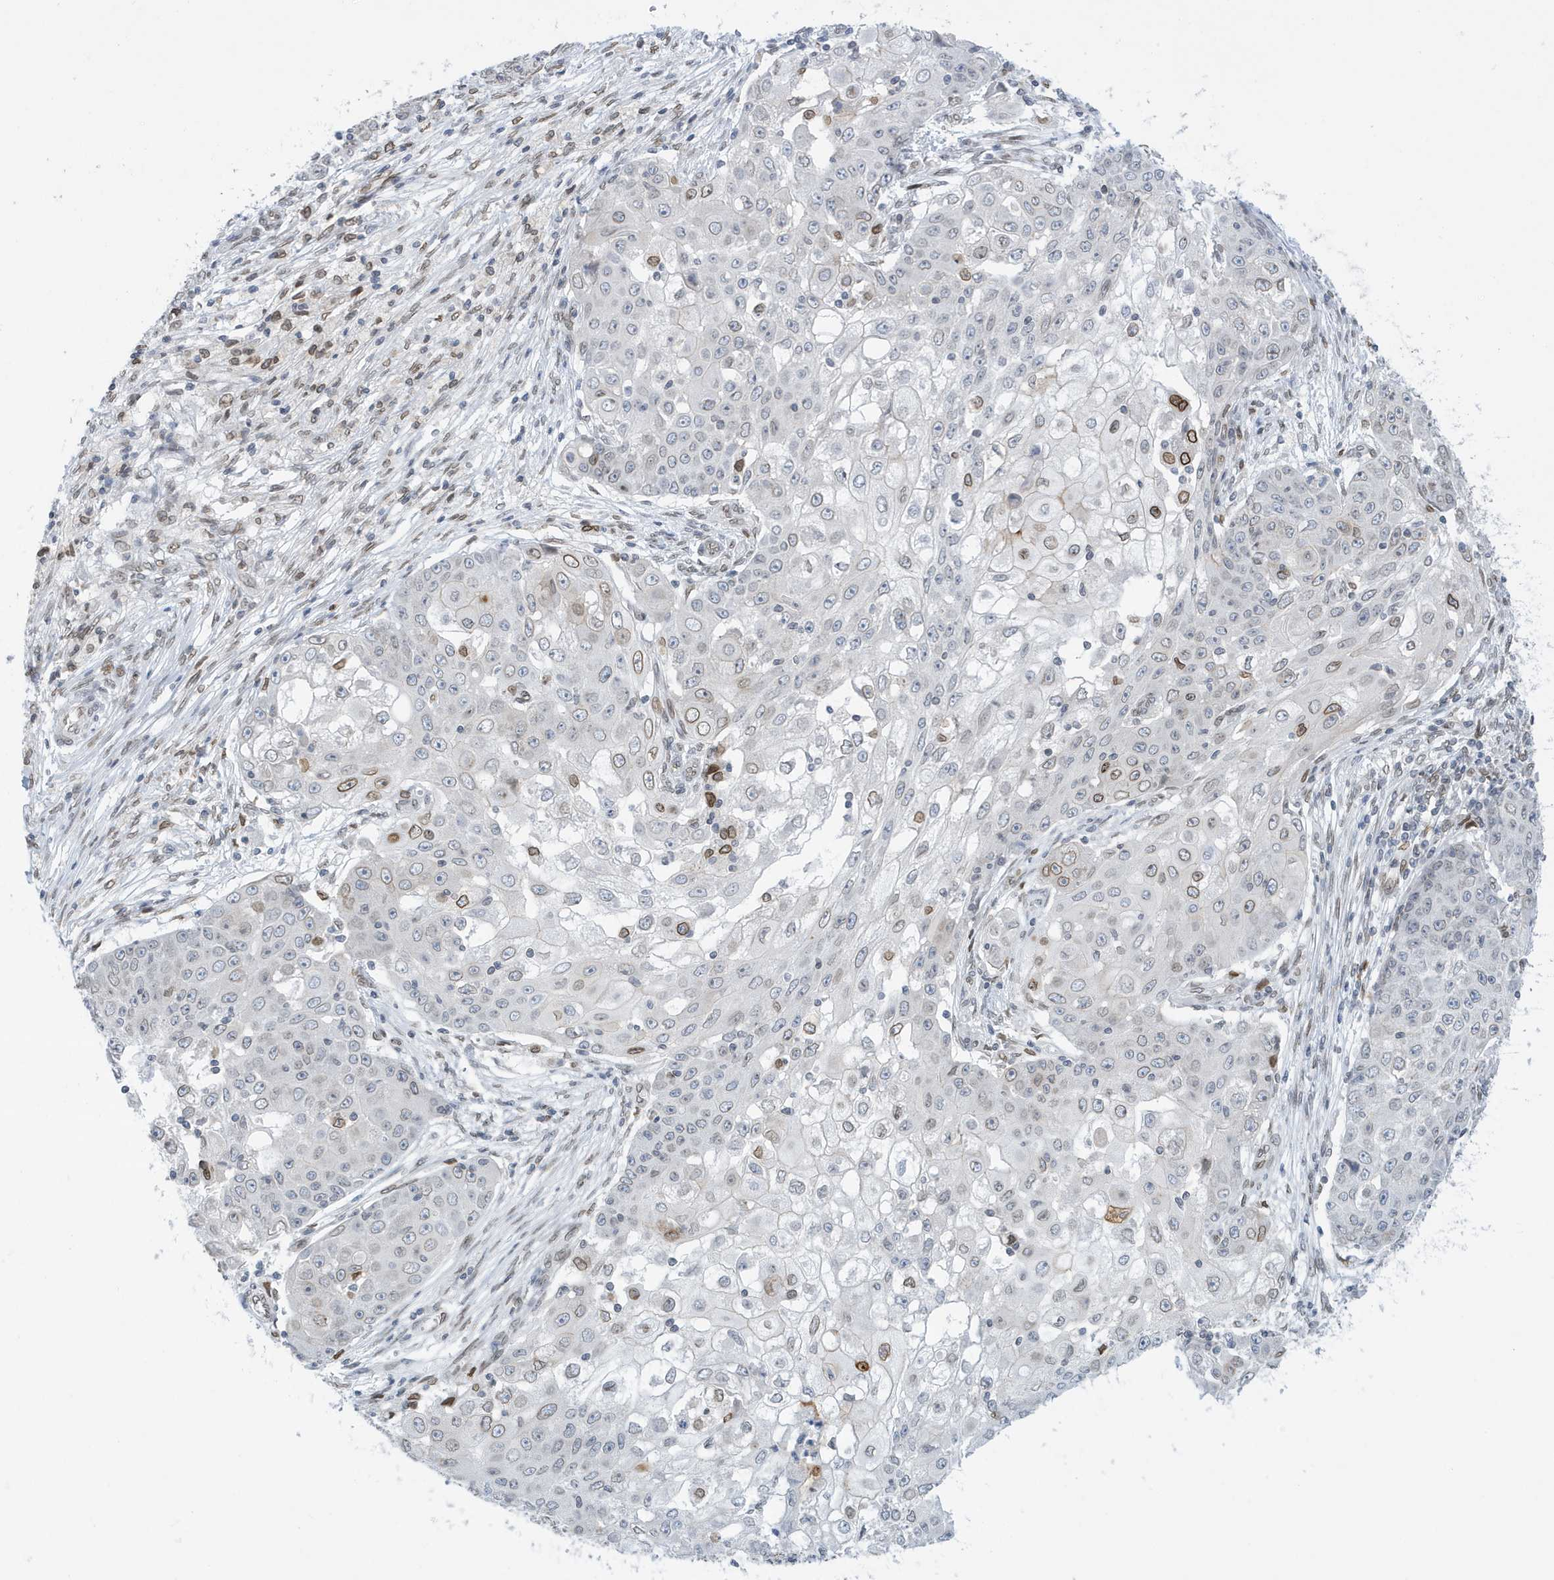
{"staining": {"intensity": "moderate", "quantity": "<25%", "location": "cytoplasmic/membranous,nuclear"}, "tissue": "ovarian cancer", "cell_type": "Tumor cells", "image_type": "cancer", "snomed": [{"axis": "morphology", "description": "Carcinoma, endometroid"}, {"axis": "topography", "description": "Ovary"}], "caption": "Immunohistochemical staining of human ovarian cancer (endometroid carcinoma) reveals low levels of moderate cytoplasmic/membranous and nuclear expression in approximately <25% of tumor cells. (Brightfield microscopy of DAB IHC at high magnification).", "gene": "PCYT1A", "patient": {"sex": "female", "age": 42}}